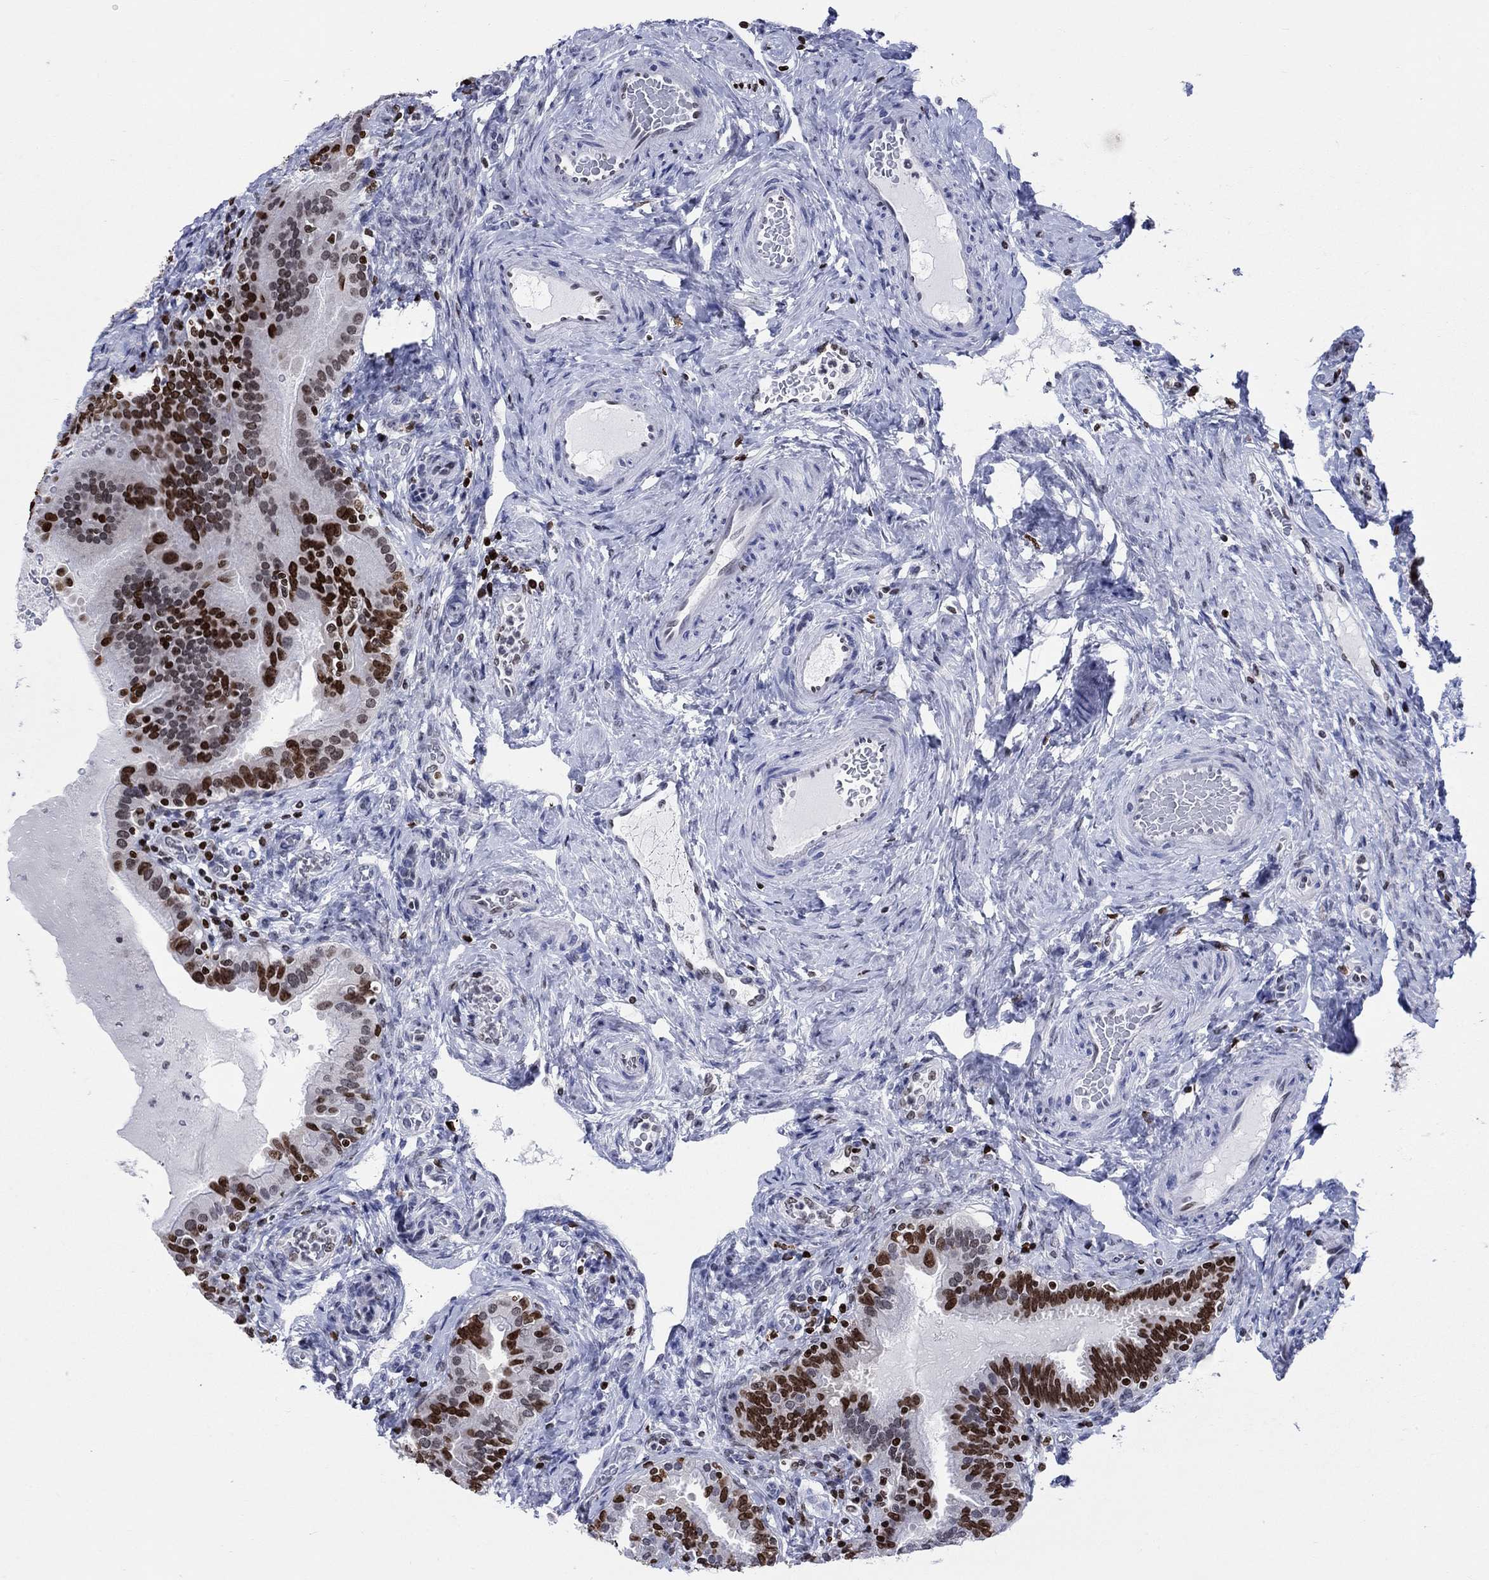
{"staining": {"intensity": "strong", "quantity": ">75%", "location": "nuclear"}, "tissue": "fallopian tube", "cell_type": "Glandular cells", "image_type": "normal", "snomed": [{"axis": "morphology", "description": "Normal tissue, NOS"}, {"axis": "topography", "description": "Fallopian tube"}, {"axis": "topography", "description": "Ovary"}], "caption": "The histopathology image displays staining of benign fallopian tube, revealing strong nuclear protein expression (brown color) within glandular cells.", "gene": "HMGA1", "patient": {"sex": "female", "age": 41}}